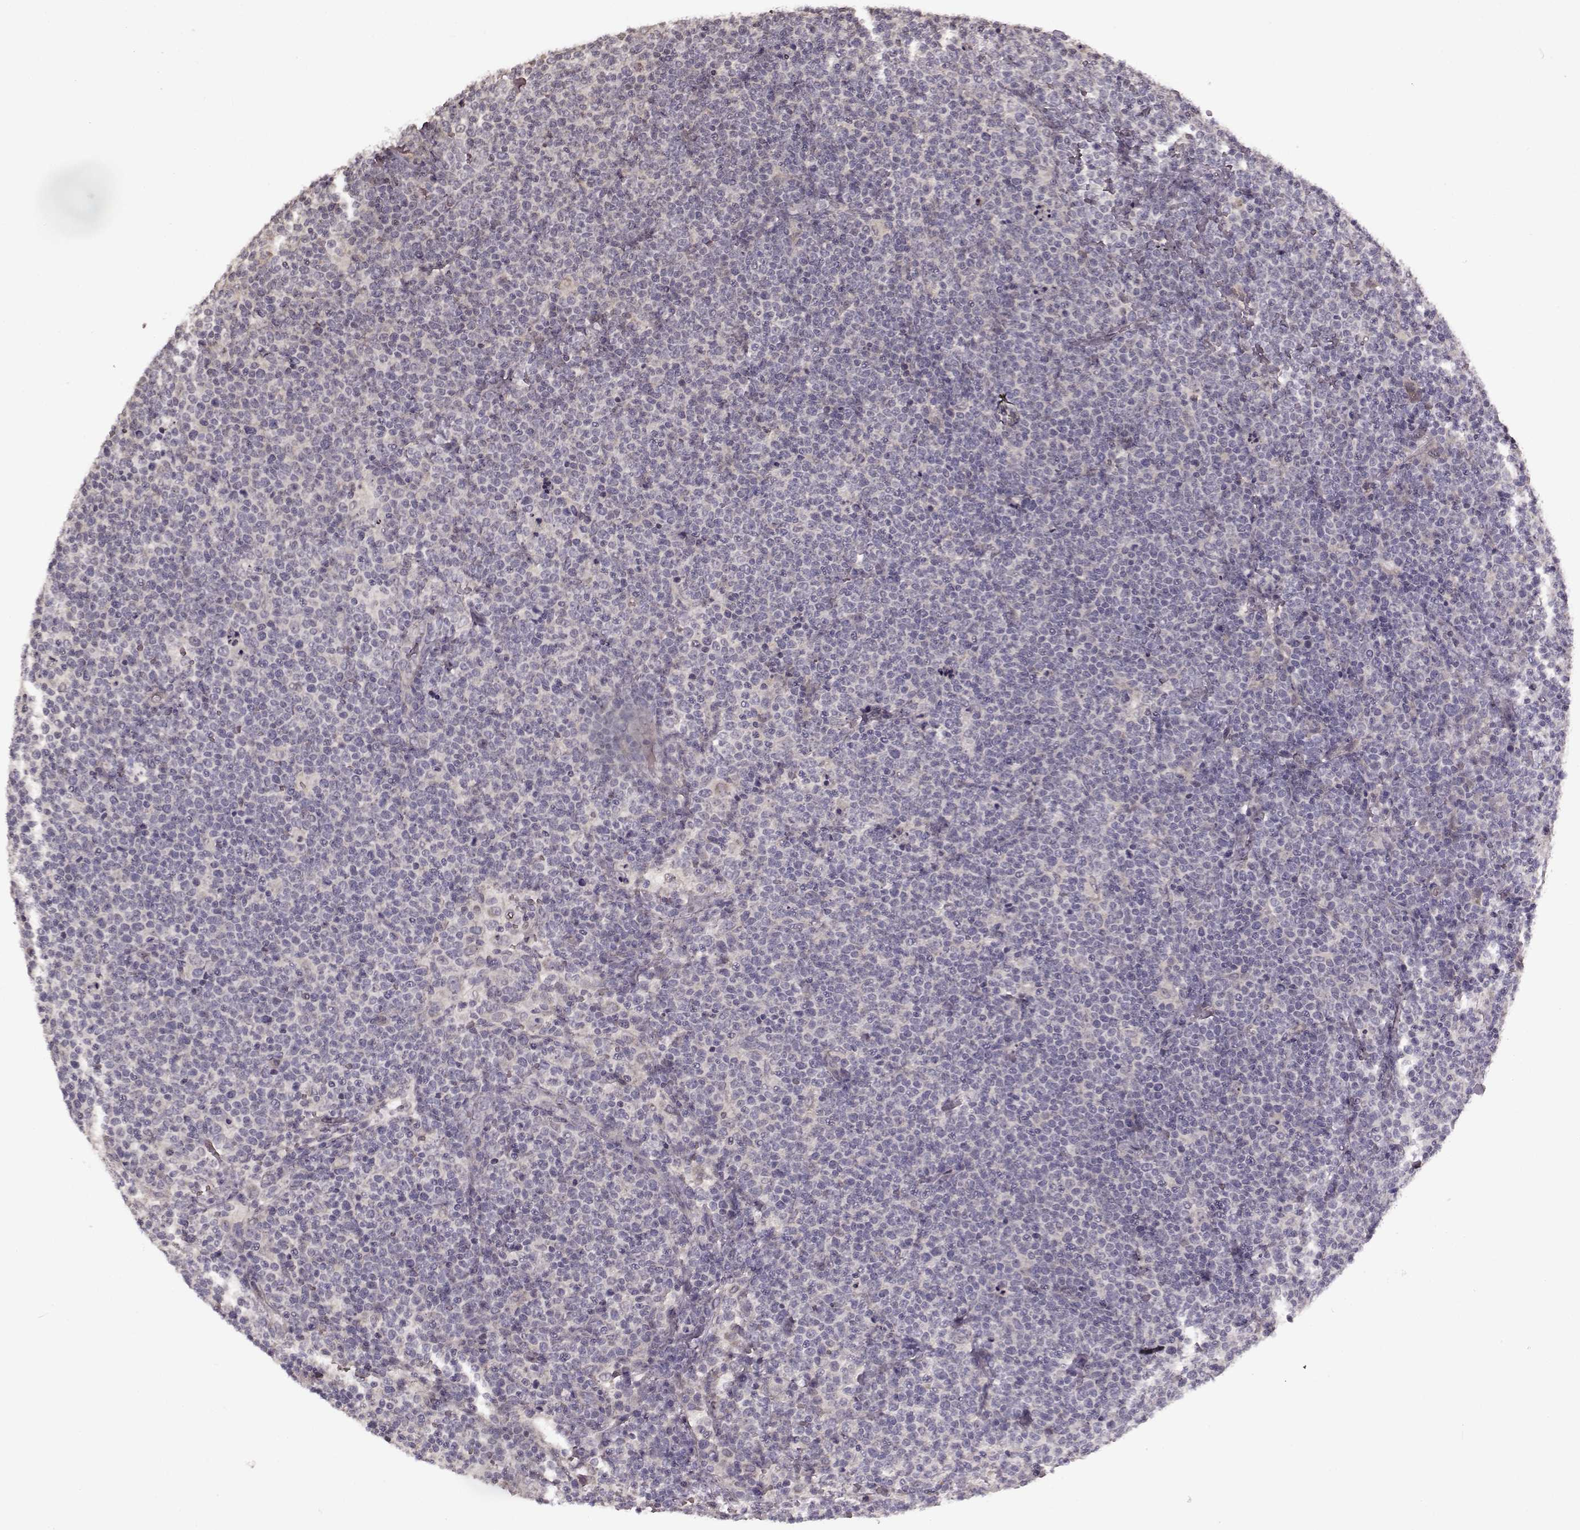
{"staining": {"intensity": "negative", "quantity": "none", "location": "none"}, "tissue": "lymphoma", "cell_type": "Tumor cells", "image_type": "cancer", "snomed": [{"axis": "morphology", "description": "Malignant lymphoma, non-Hodgkin's type, High grade"}, {"axis": "topography", "description": "Lymph node"}], "caption": "DAB immunohistochemical staining of lymphoma displays no significant staining in tumor cells.", "gene": "FSHB", "patient": {"sex": "male", "age": 61}}